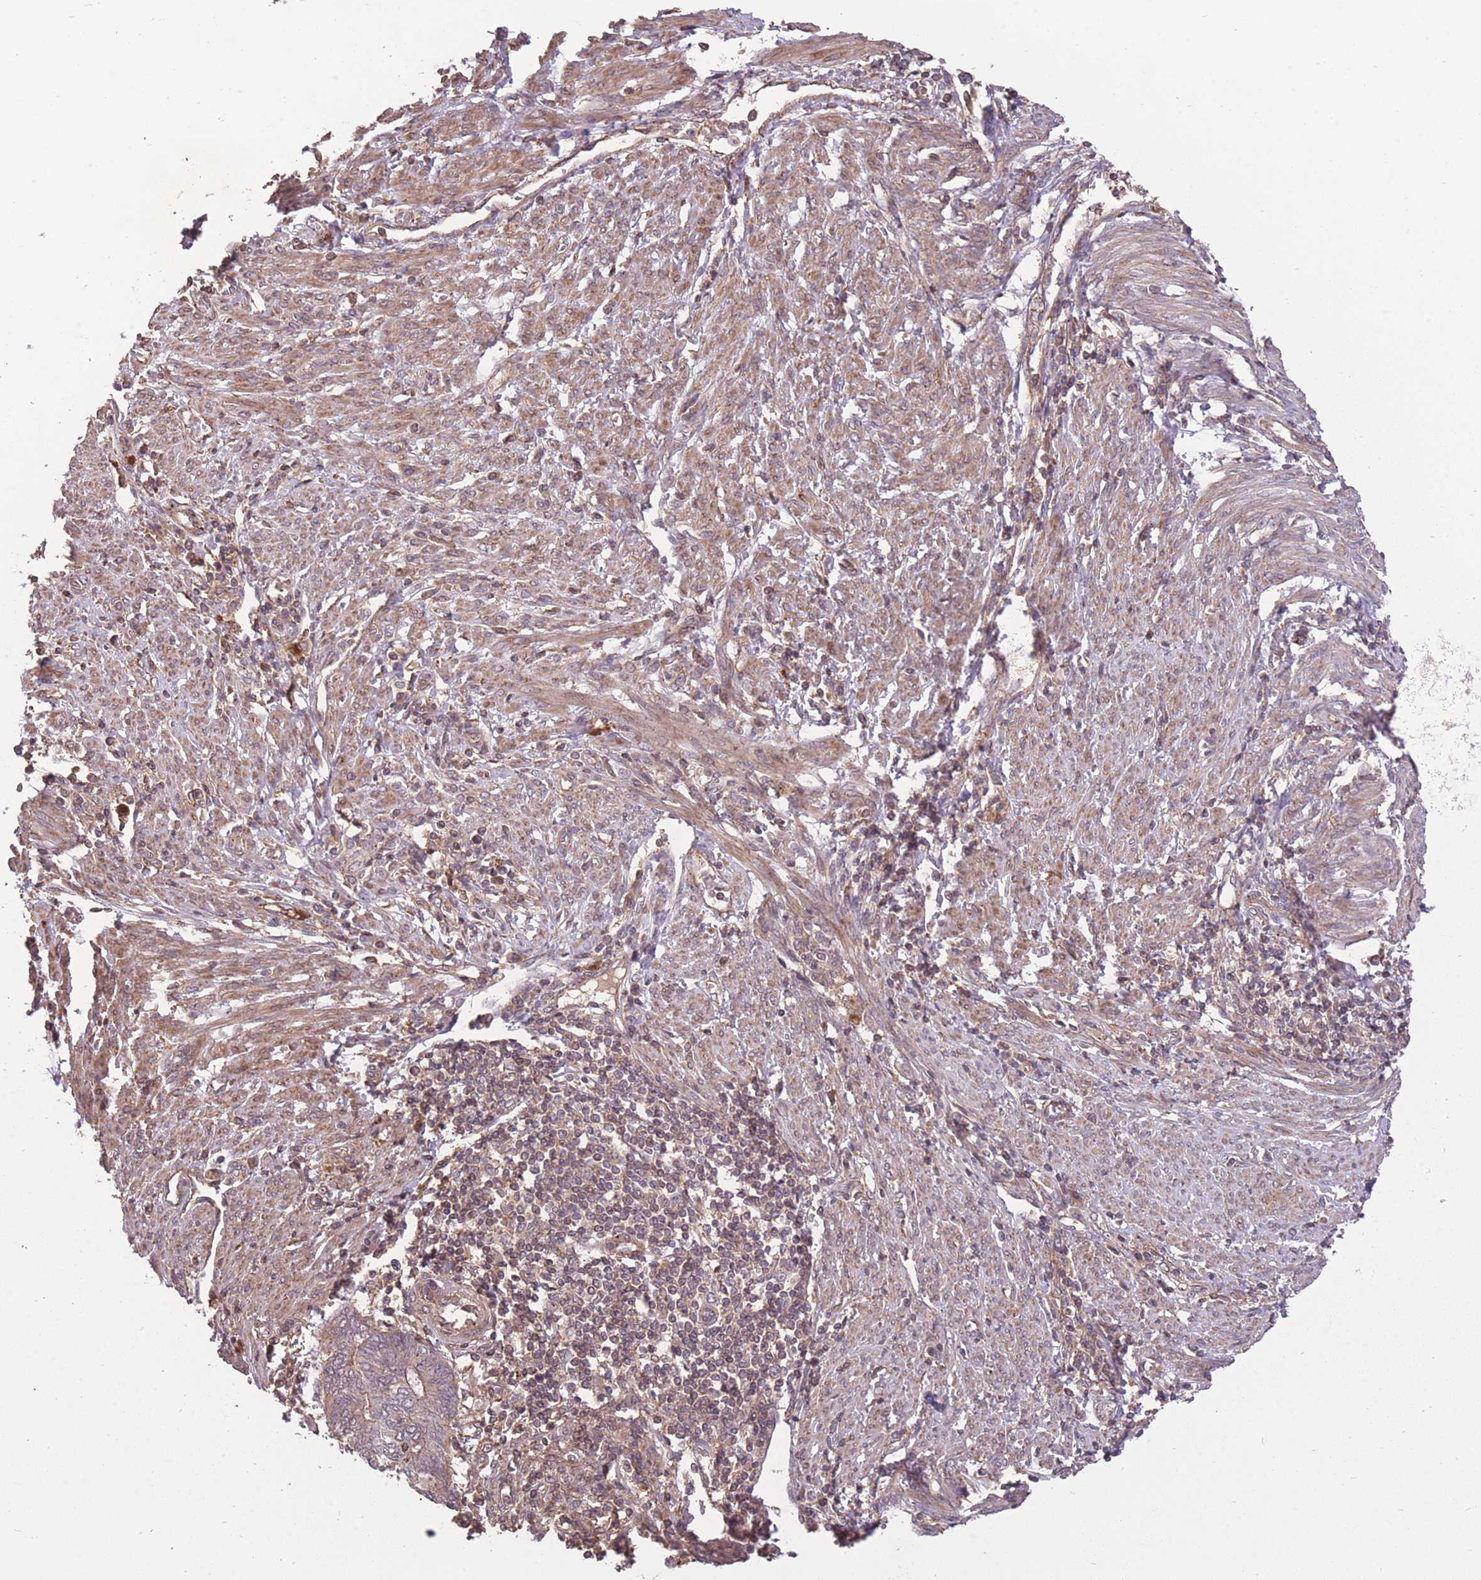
{"staining": {"intensity": "weak", "quantity": "<25%", "location": "cytoplasmic/membranous"}, "tissue": "endometrial cancer", "cell_type": "Tumor cells", "image_type": "cancer", "snomed": [{"axis": "morphology", "description": "Adenocarcinoma, NOS"}, {"axis": "topography", "description": "Uterus"}, {"axis": "topography", "description": "Endometrium"}], "caption": "Tumor cells are negative for protein expression in human endometrial adenocarcinoma.", "gene": "POLR3F", "patient": {"sex": "female", "age": 70}}